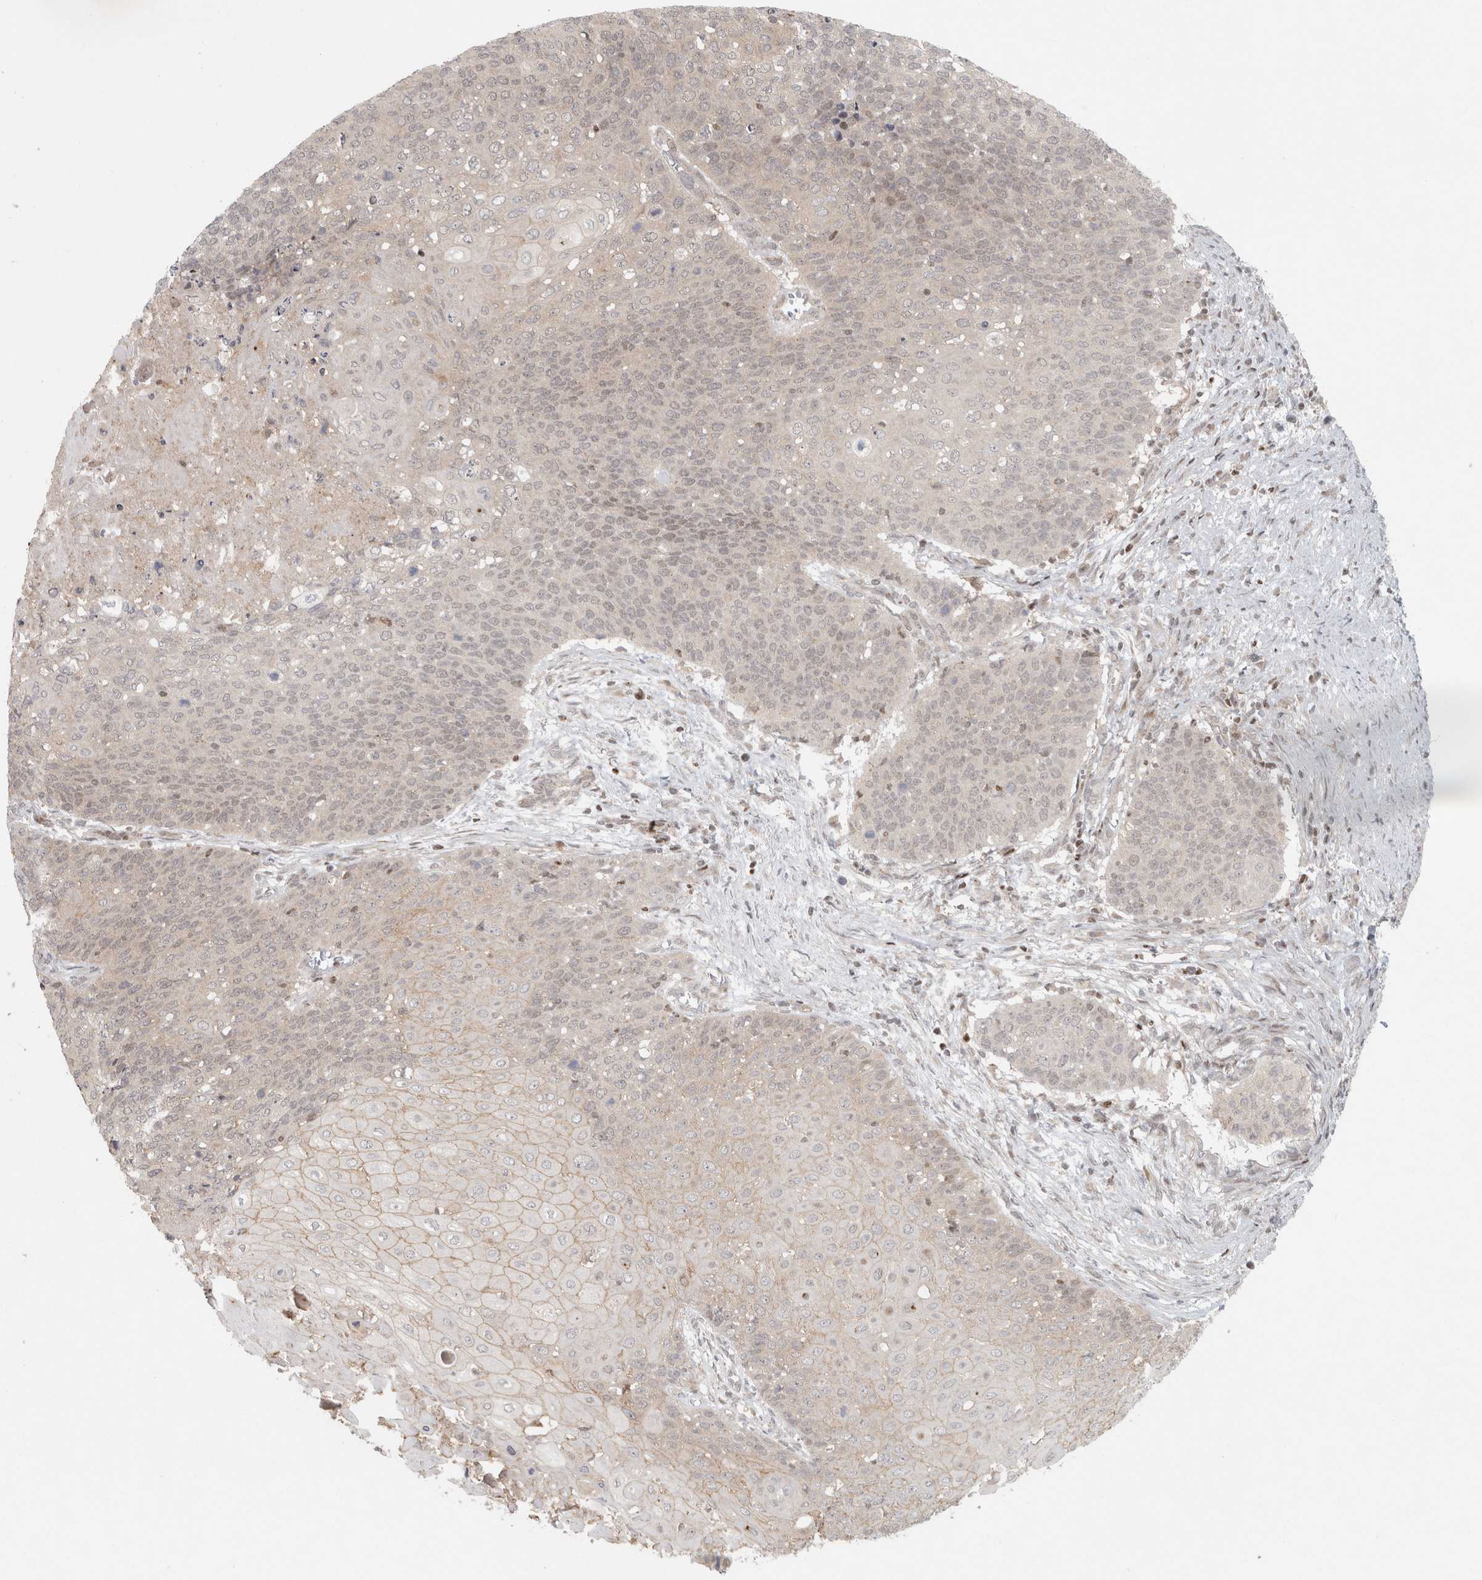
{"staining": {"intensity": "negative", "quantity": "none", "location": "none"}, "tissue": "cervical cancer", "cell_type": "Tumor cells", "image_type": "cancer", "snomed": [{"axis": "morphology", "description": "Squamous cell carcinoma, NOS"}, {"axis": "topography", "description": "Cervix"}], "caption": "Immunohistochemistry (IHC) of human cervical squamous cell carcinoma exhibits no expression in tumor cells. (DAB (3,3'-diaminobenzidine) IHC, high magnification).", "gene": "KDM8", "patient": {"sex": "female", "age": 39}}